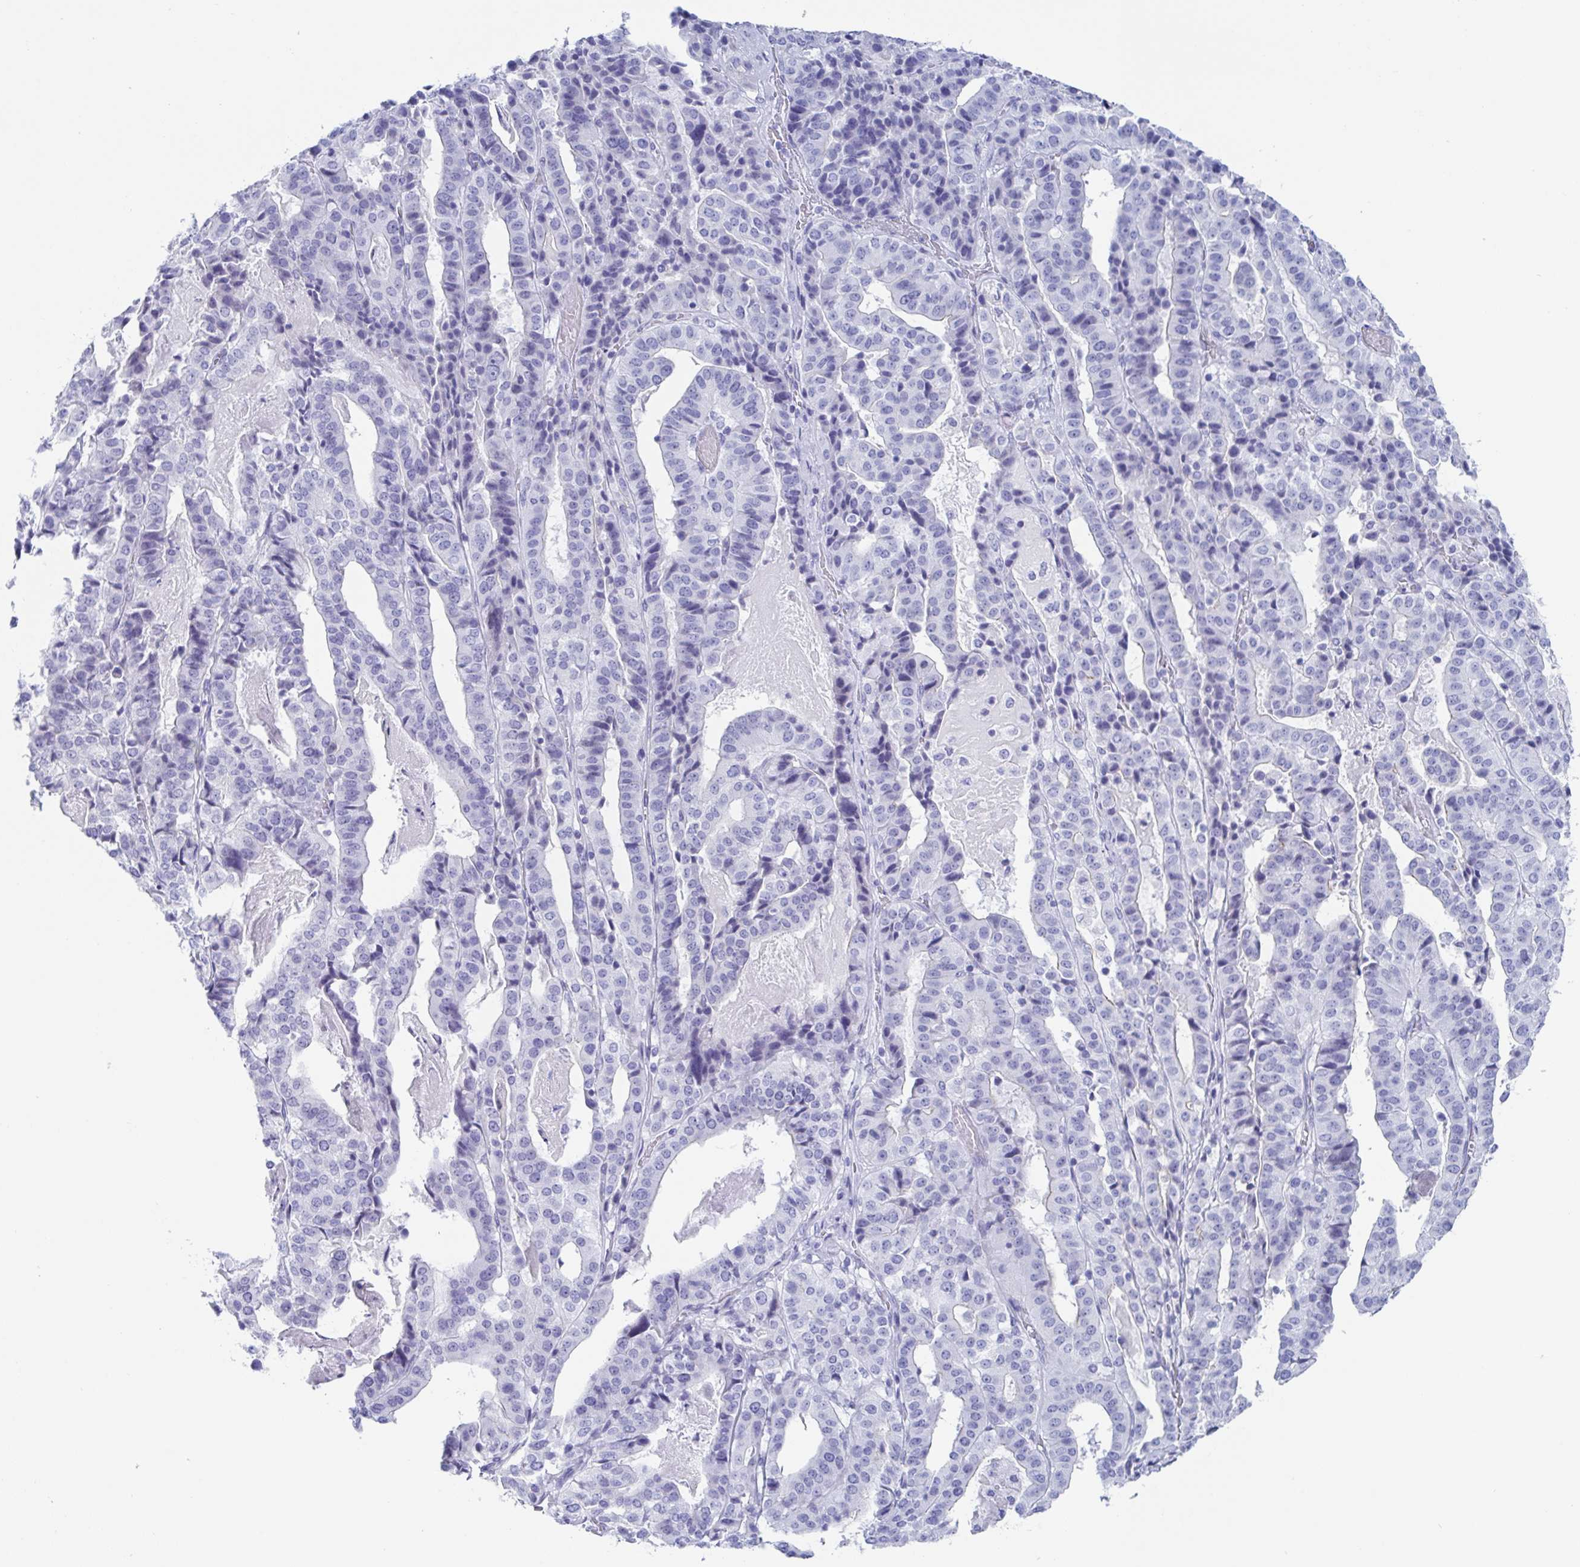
{"staining": {"intensity": "negative", "quantity": "none", "location": "none"}, "tissue": "stomach cancer", "cell_type": "Tumor cells", "image_type": "cancer", "snomed": [{"axis": "morphology", "description": "Adenocarcinoma, NOS"}, {"axis": "topography", "description": "Stomach"}], "caption": "A micrograph of human stomach cancer is negative for staining in tumor cells.", "gene": "CDX4", "patient": {"sex": "male", "age": 48}}